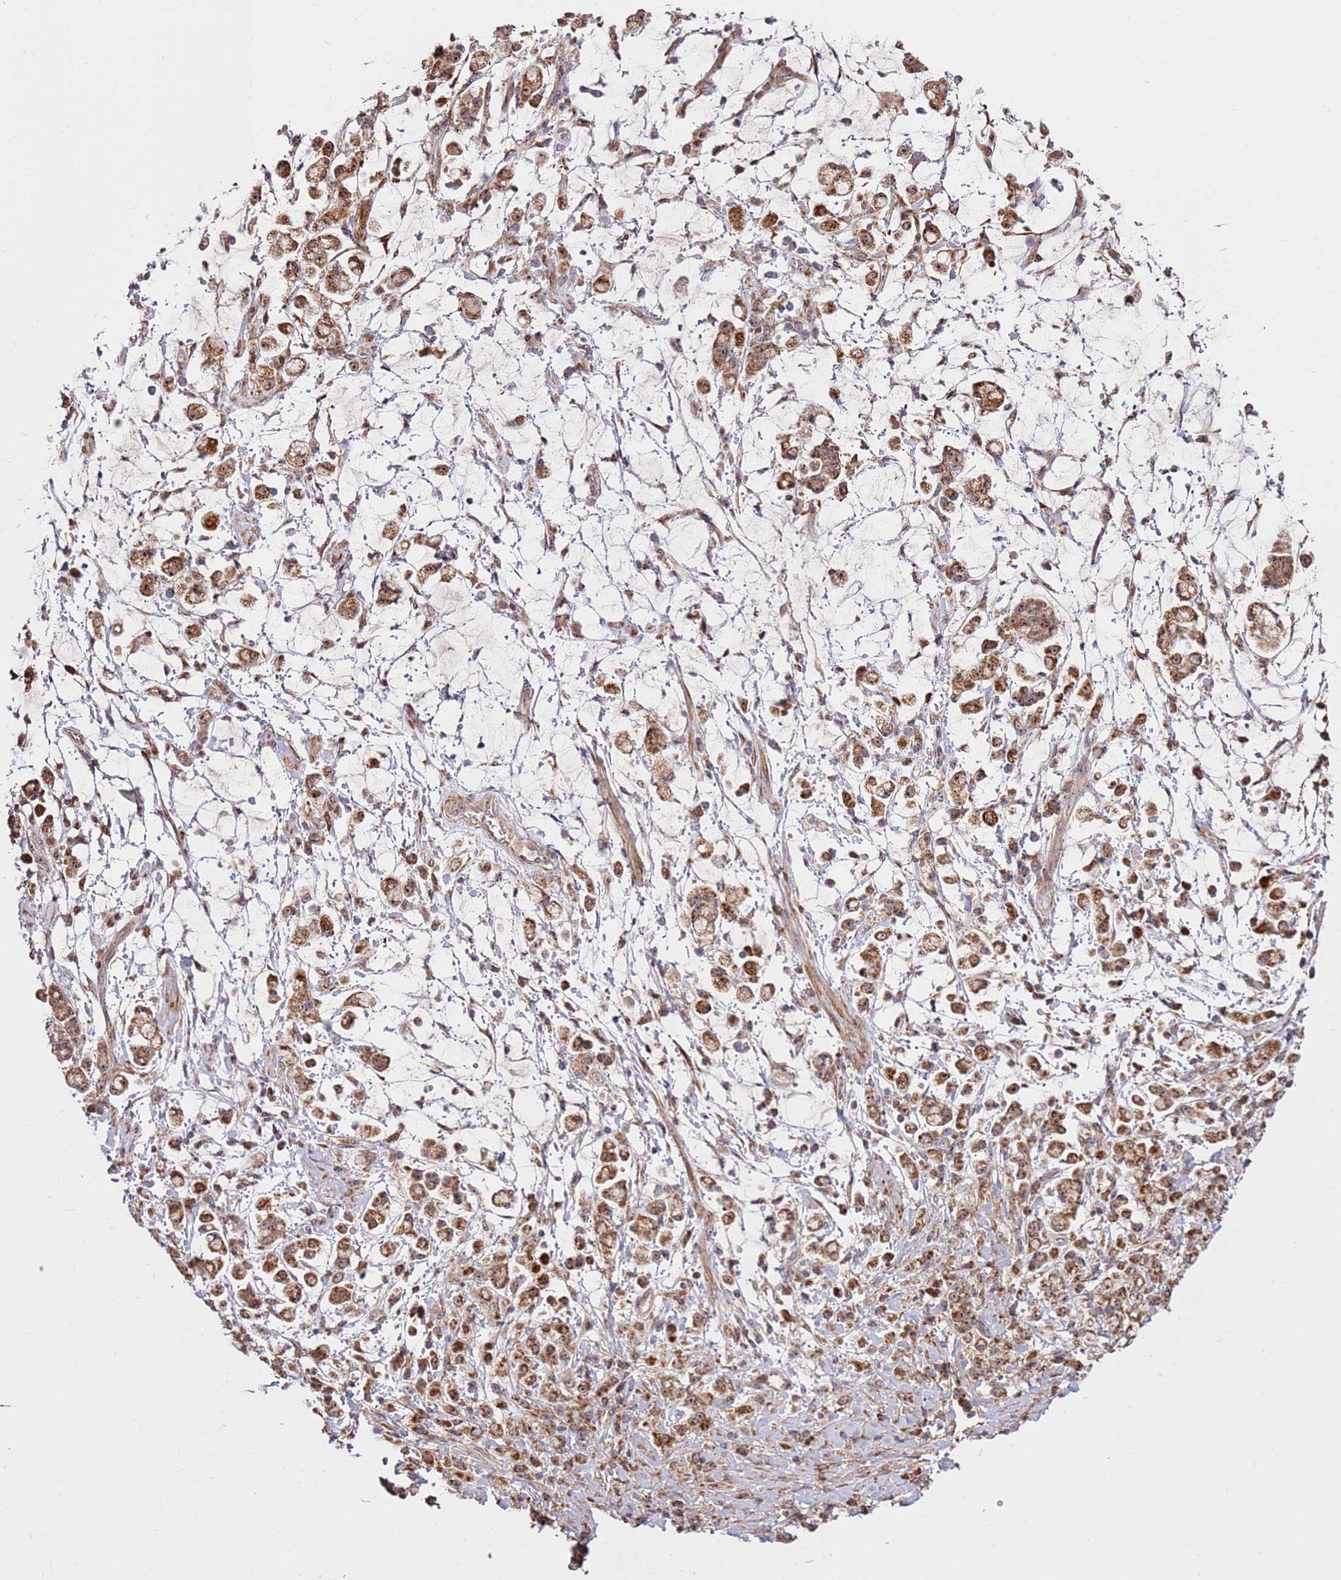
{"staining": {"intensity": "moderate", "quantity": ">75%", "location": "cytoplasmic/membranous,nuclear"}, "tissue": "stomach cancer", "cell_type": "Tumor cells", "image_type": "cancer", "snomed": [{"axis": "morphology", "description": "Adenocarcinoma, NOS"}, {"axis": "topography", "description": "Stomach"}], "caption": "Human stomach cancer stained for a protein (brown) reveals moderate cytoplasmic/membranous and nuclear positive positivity in approximately >75% of tumor cells.", "gene": "KIF25", "patient": {"sex": "female", "age": 60}}